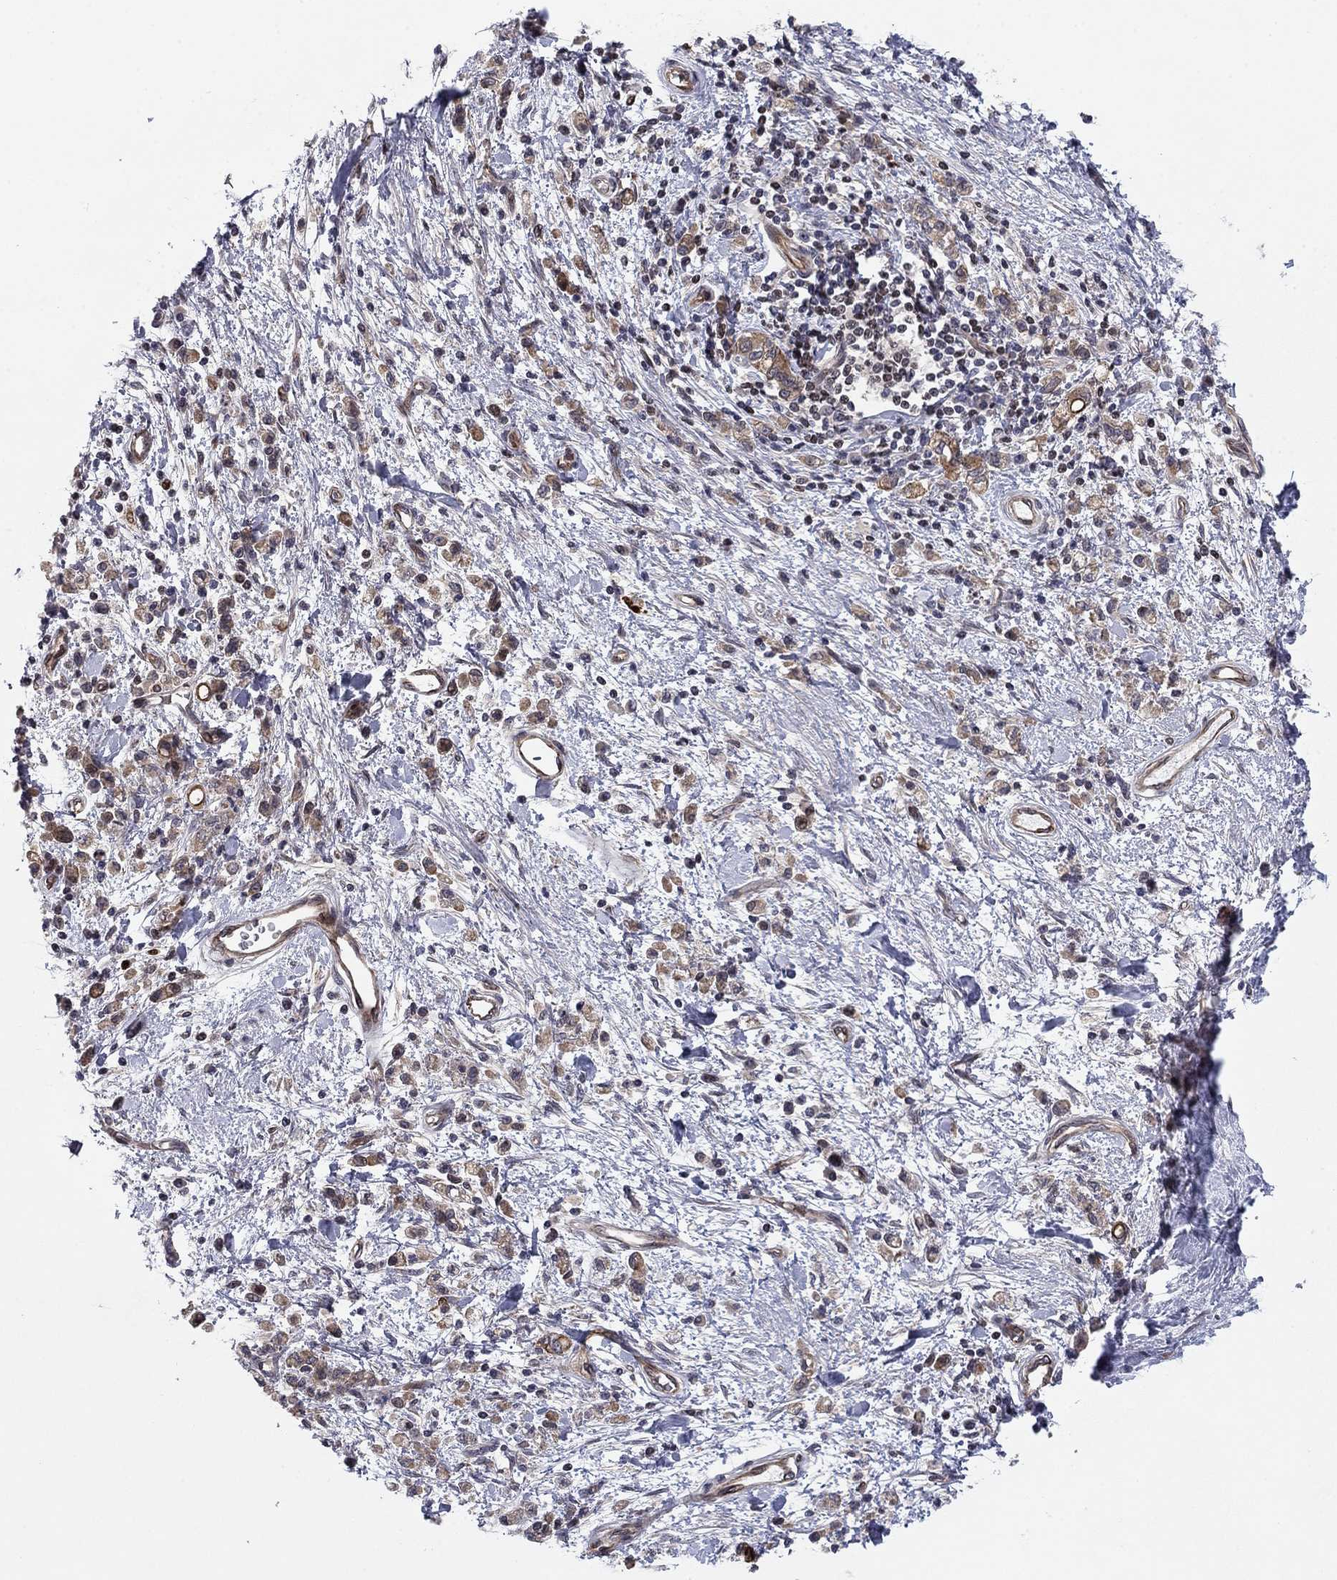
{"staining": {"intensity": "moderate", "quantity": "25%-75%", "location": "cytoplasmic/membranous"}, "tissue": "stomach cancer", "cell_type": "Tumor cells", "image_type": "cancer", "snomed": [{"axis": "morphology", "description": "Adenocarcinoma, NOS"}, {"axis": "topography", "description": "Stomach"}], "caption": "Immunohistochemistry (IHC) of human stomach adenocarcinoma exhibits medium levels of moderate cytoplasmic/membranous expression in approximately 25%-75% of tumor cells.", "gene": "BCL11A", "patient": {"sex": "male", "age": 77}}